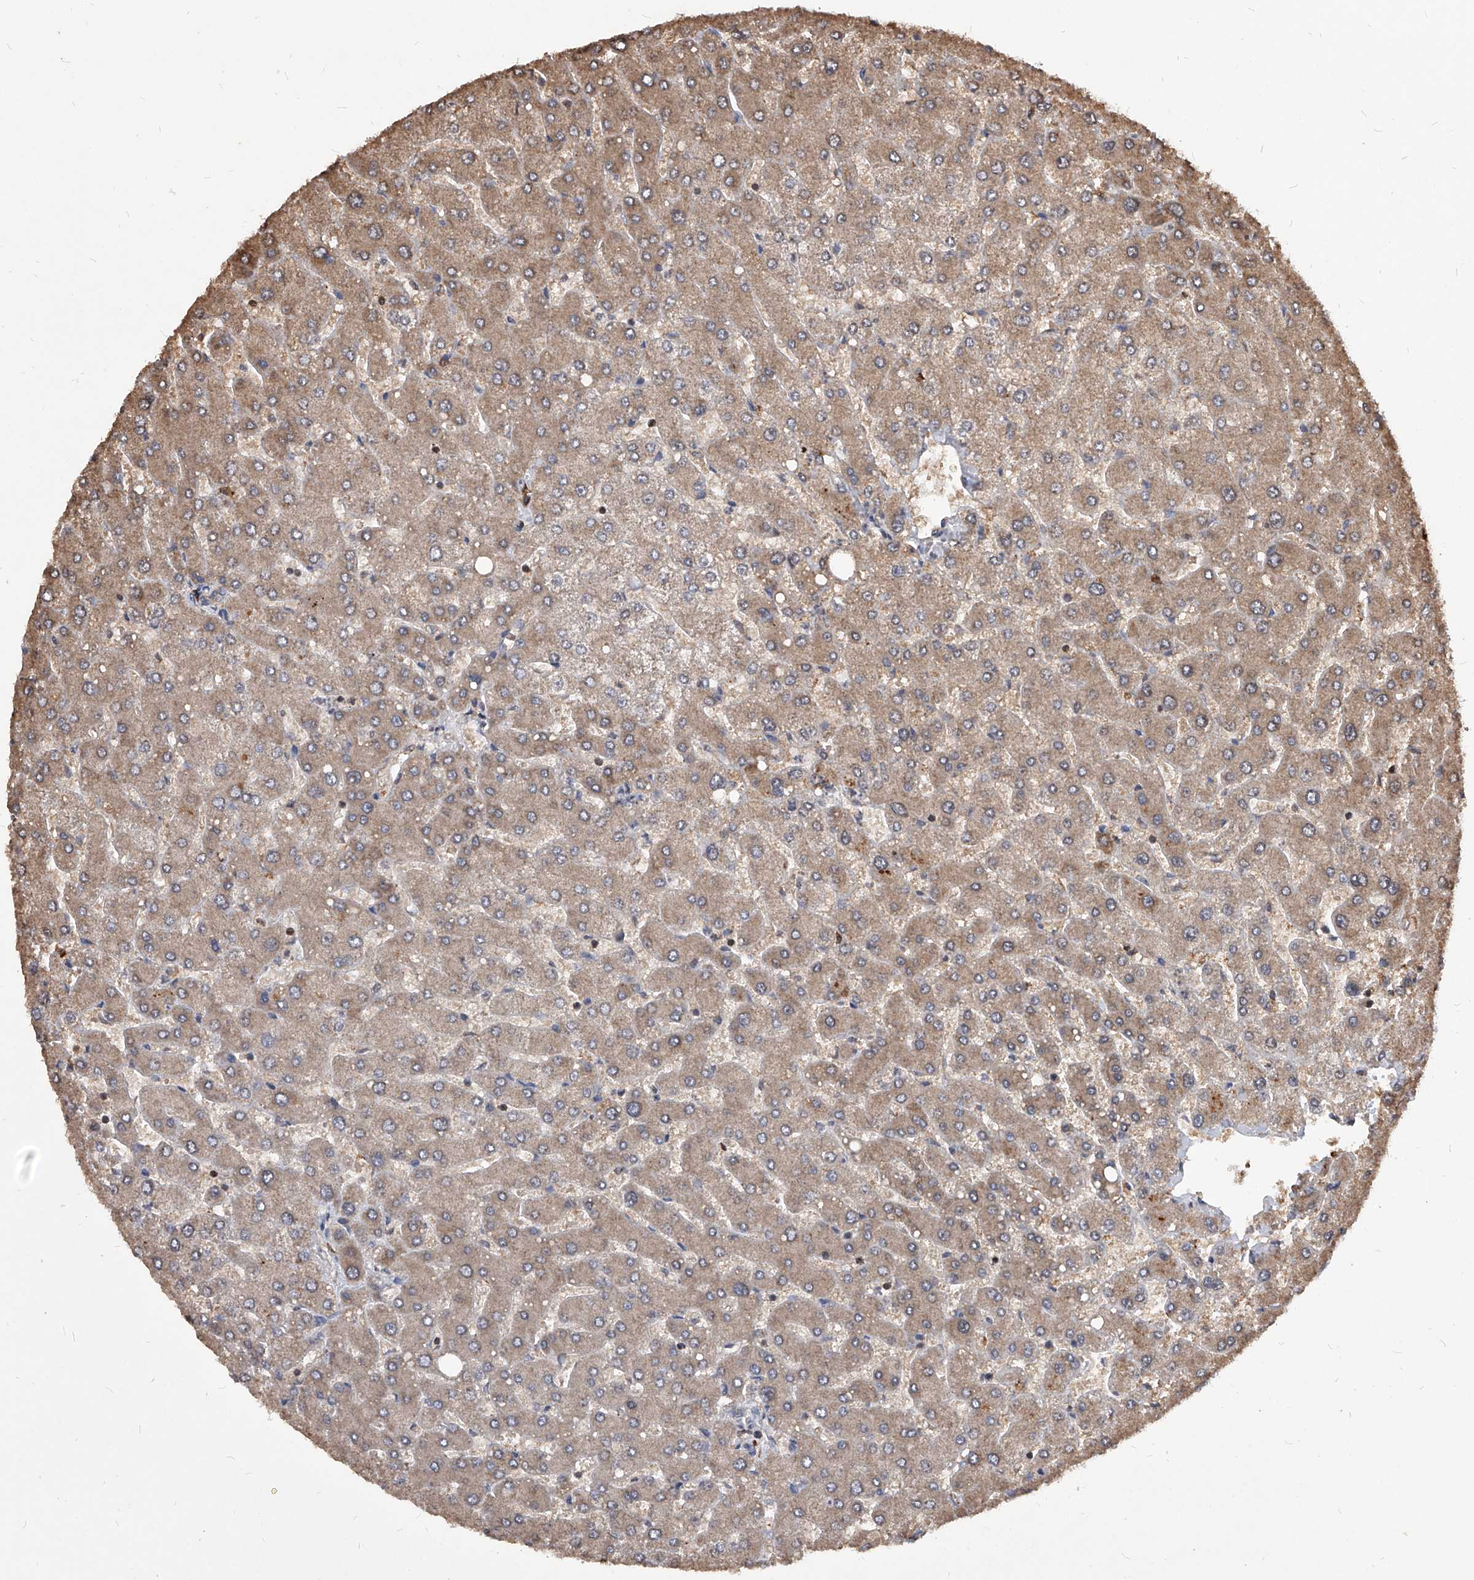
{"staining": {"intensity": "weak", "quantity": "25%-75%", "location": "cytoplasmic/membranous"}, "tissue": "liver", "cell_type": "Cholangiocytes", "image_type": "normal", "snomed": [{"axis": "morphology", "description": "Normal tissue, NOS"}, {"axis": "topography", "description": "Liver"}], "caption": "The histopathology image displays a brown stain indicating the presence of a protein in the cytoplasmic/membranous of cholangiocytes in liver.", "gene": "ID1", "patient": {"sex": "male", "age": 55}}